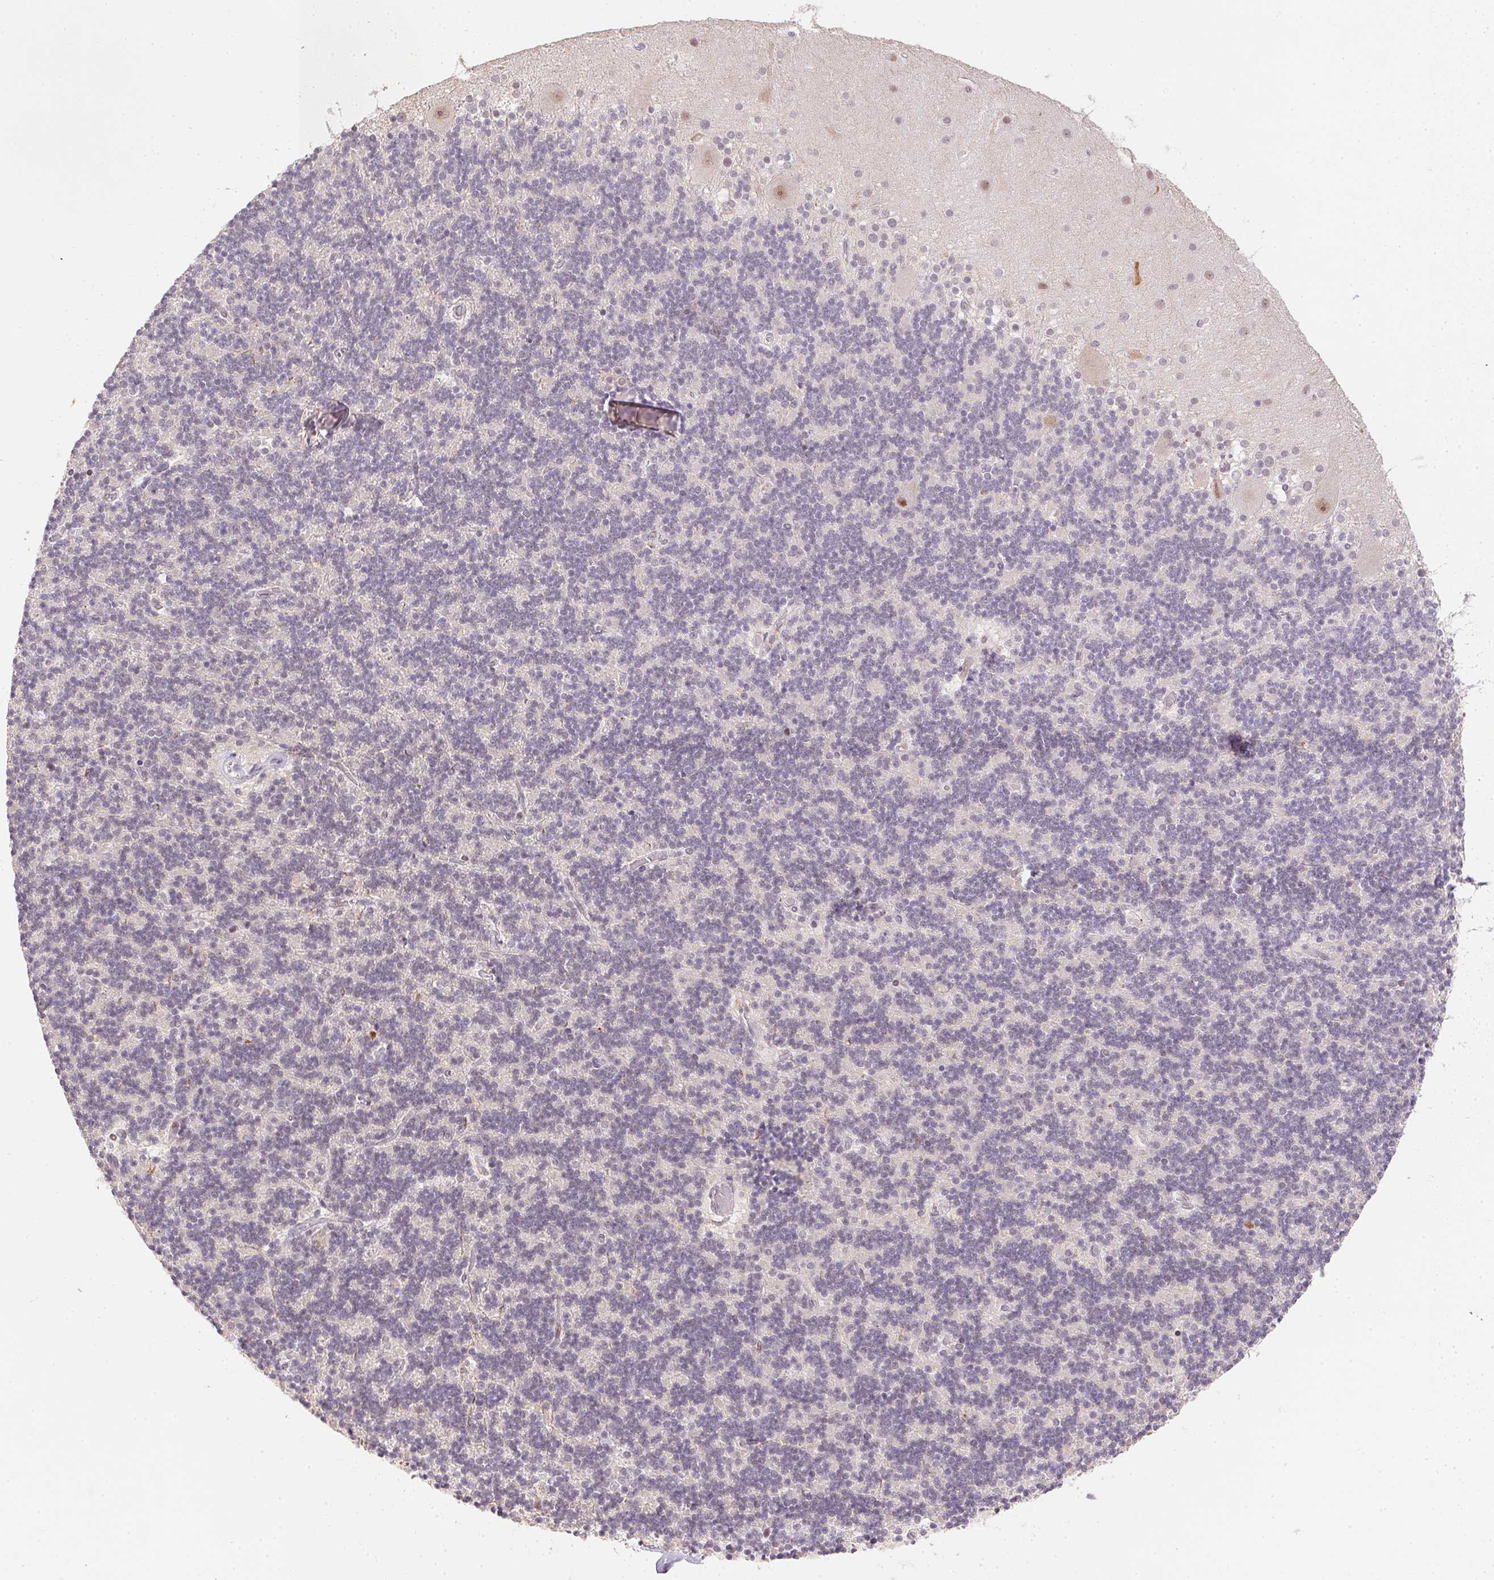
{"staining": {"intensity": "negative", "quantity": "none", "location": "none"}, "tissue": "cerebellum", "cell_type": "Cells in granular layer", "image_type": "normal", "snomed": [{"axis": "morphology", "description": "Normal tissue, NOS"}, {"axis": "topography", "description": "Cerebellum"}], "caption": "Cells in granular layer show no significant protein expression in normal cerebellum. Nuclei are stained in blue.", "gene": "KDM4D", "patient": {"sex": "male", "age": 70}}